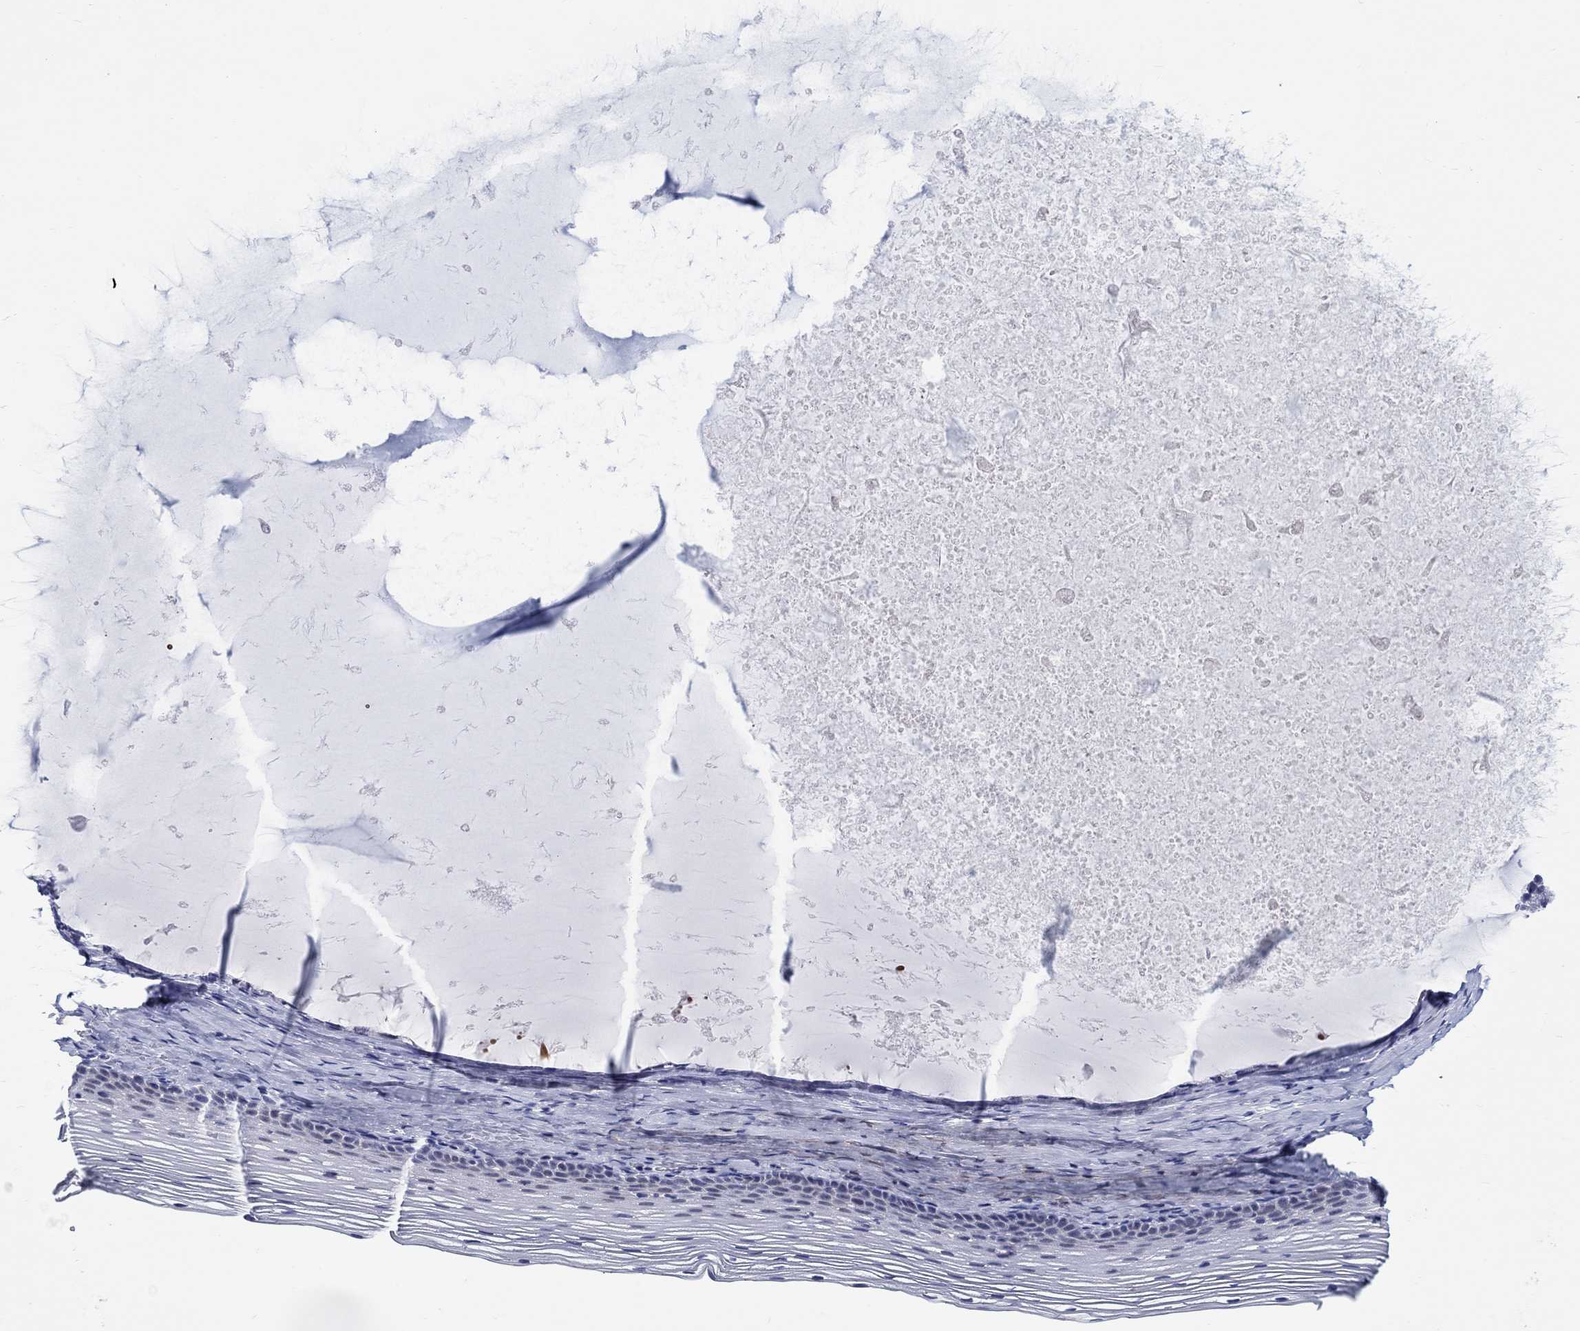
{"staining": {"intensity": "negative", "quantity": "none", "location": "none"}, "tissue": "cervix", "cell_type": "Glandular cells", "image_type": "normal", "snomed": [{"axis": "morphology", "description": "Normal tissue, NOS"}, {"axis": "topography", "description": "Cervix"}], "caption": "An immunohistochemistry image of normal cervix is shown. There is no staining in glandular cells of cervix.", "gene": "CRYGS", "patient": {"sex": "female", "age": 39}}